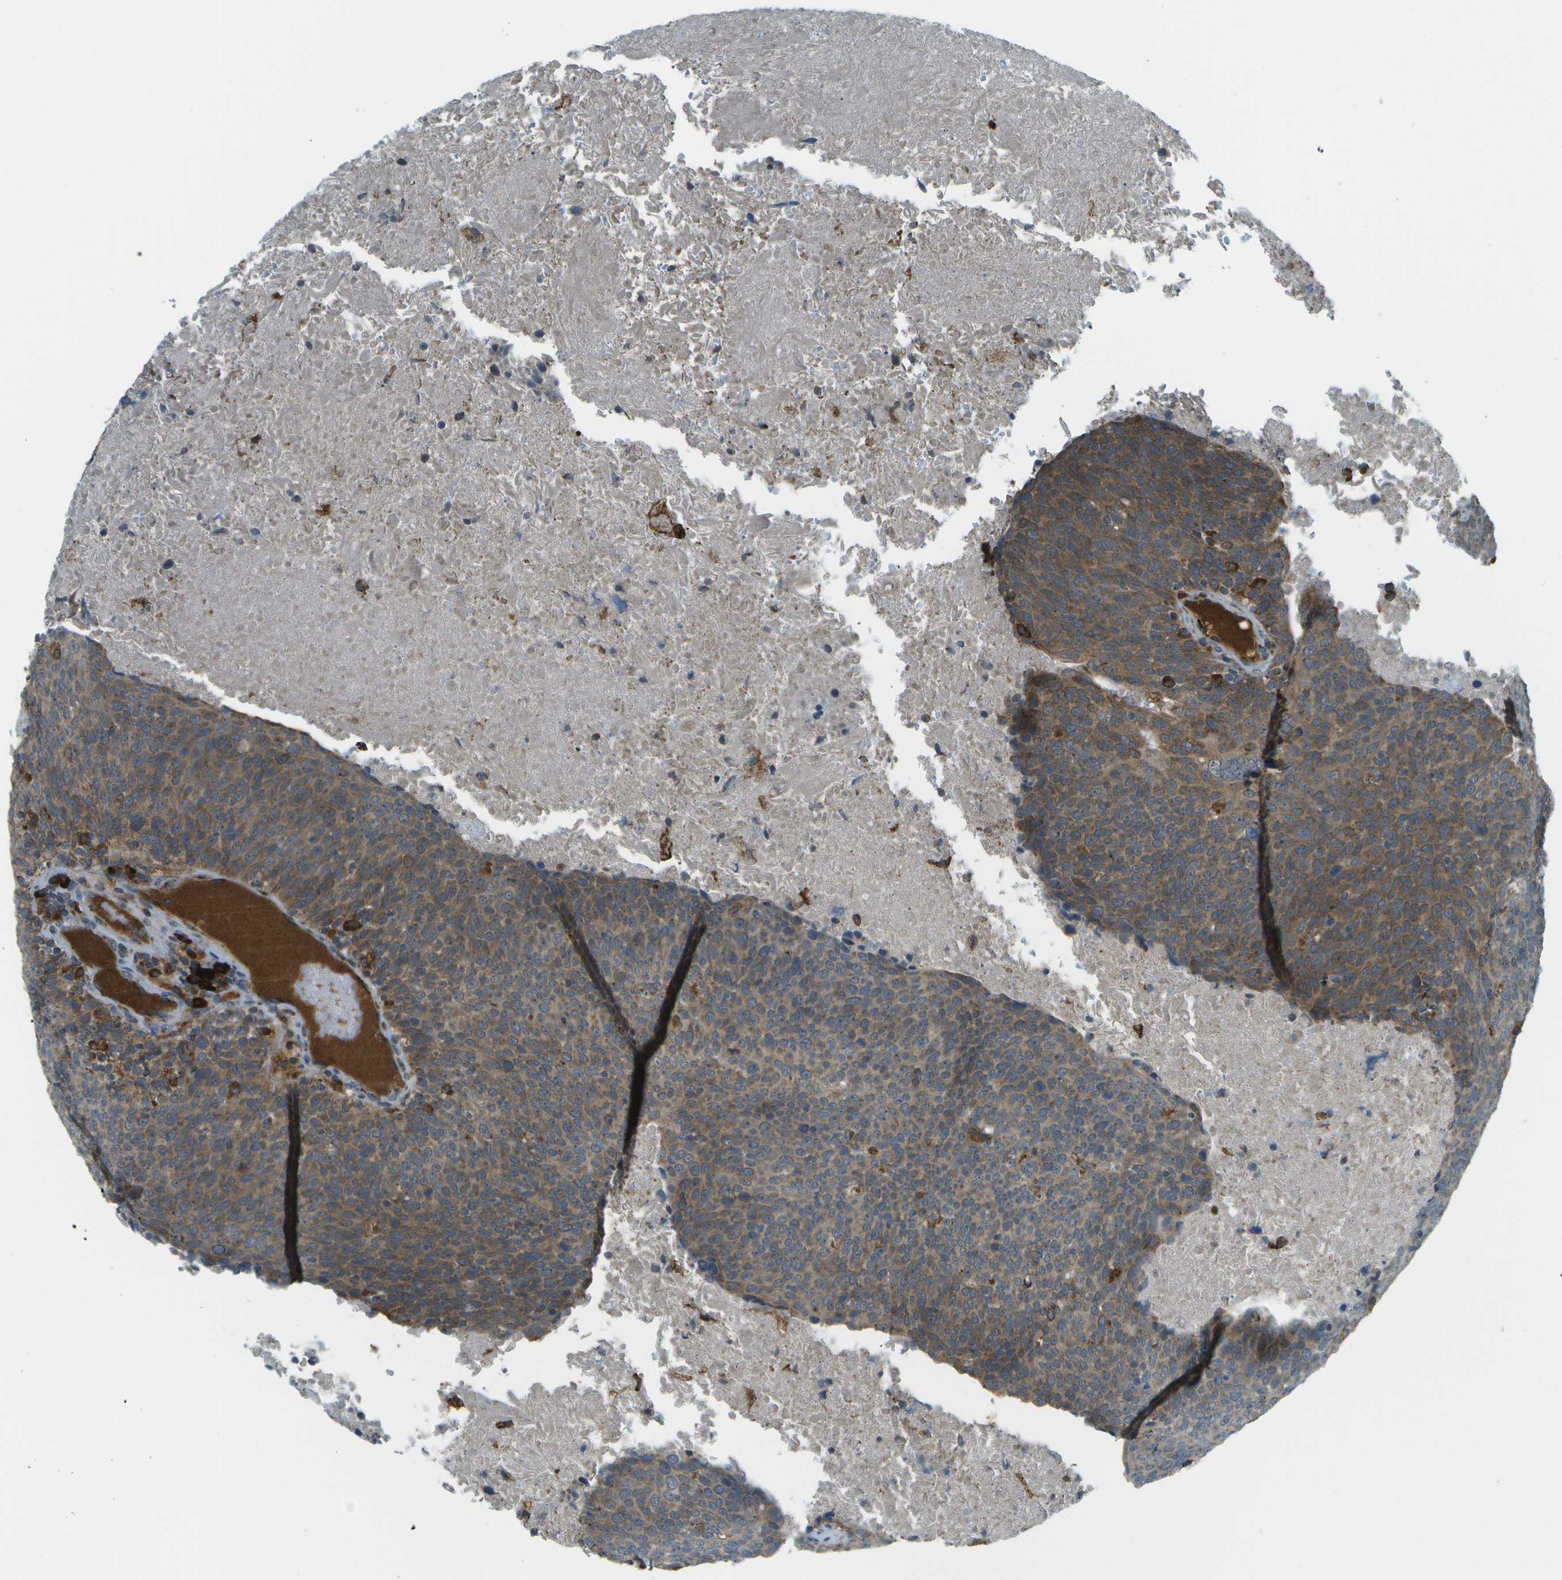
{"staining": {"intensity": "moderate", "quantity": ">75%", "location": "cytoplasmic/membranous"}, "tissue": "head and neck cancer", "cell_type": "Tumor cells", "image_type": "cancer", "snomed": [{"axis": "morphology", "description": "Squamous cell carcinoma, NOS"}, {"axis": "morphology", "description": "Squamous cell carcinoma, metastatic, NOS"}, {"axis": "topography", "description": "Lymph node"}, {"axis": "topography", "description": "Head-Neck"}], "caption": "Head and neck squamous cell carcinoma stained with immunohistochemistry (IHC) demonstrates moderate cytoplasmic/membranous expression in approximately >75% of tumor cells. Immunohistochemistry stains the protein of interest in brown and the nuclei are stained blue.", "gene": "USP30", "patient": {"sex": "male", "age": 62}}